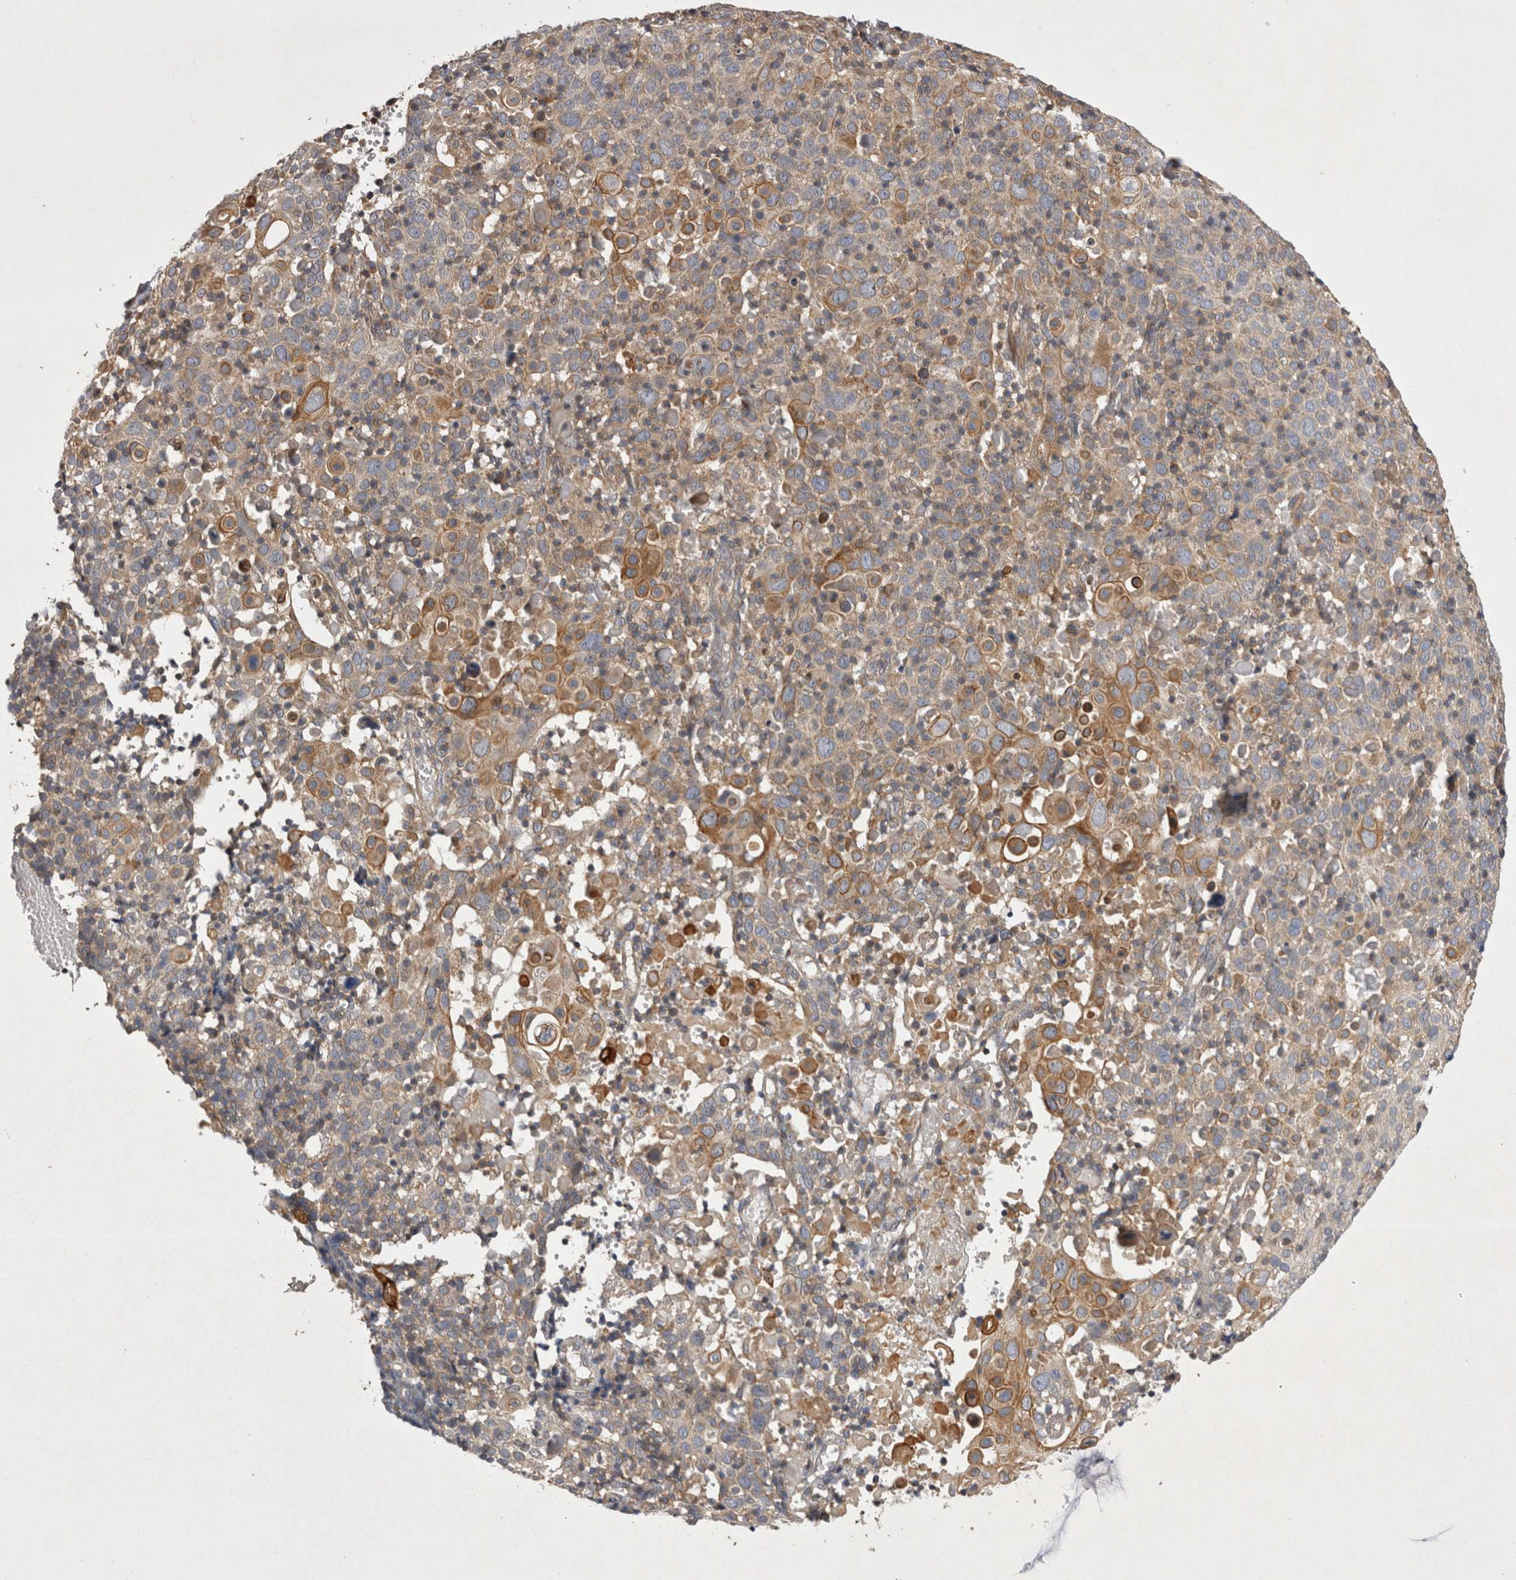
{"staining": {"intensity": "moderate", "quantity": "25%-75%", "location": "cytoplasmic/membranous"}, "tissue": "cervical cancer", "cell_type": "Tumor cells", "image_type": "cancer", "snomed": [{"axis": "morphology", "description": "Squamous cell carcinoma, NOS"}, {"axis": "topography", "description": "Cervix"}], "caption": "IHC histopathology image of neoplastic tissue: cervical squamous cell carcinoma stained using immunohistochemistry reveals medium levels of moderate protein expression localized specifically in the cytoplasmic/membranous of tumor cells, appearing as a cytoplasmic/membranous brown color.", "gene": "TSPOAP1", "patient": {"sex": "female", "age": 74}}